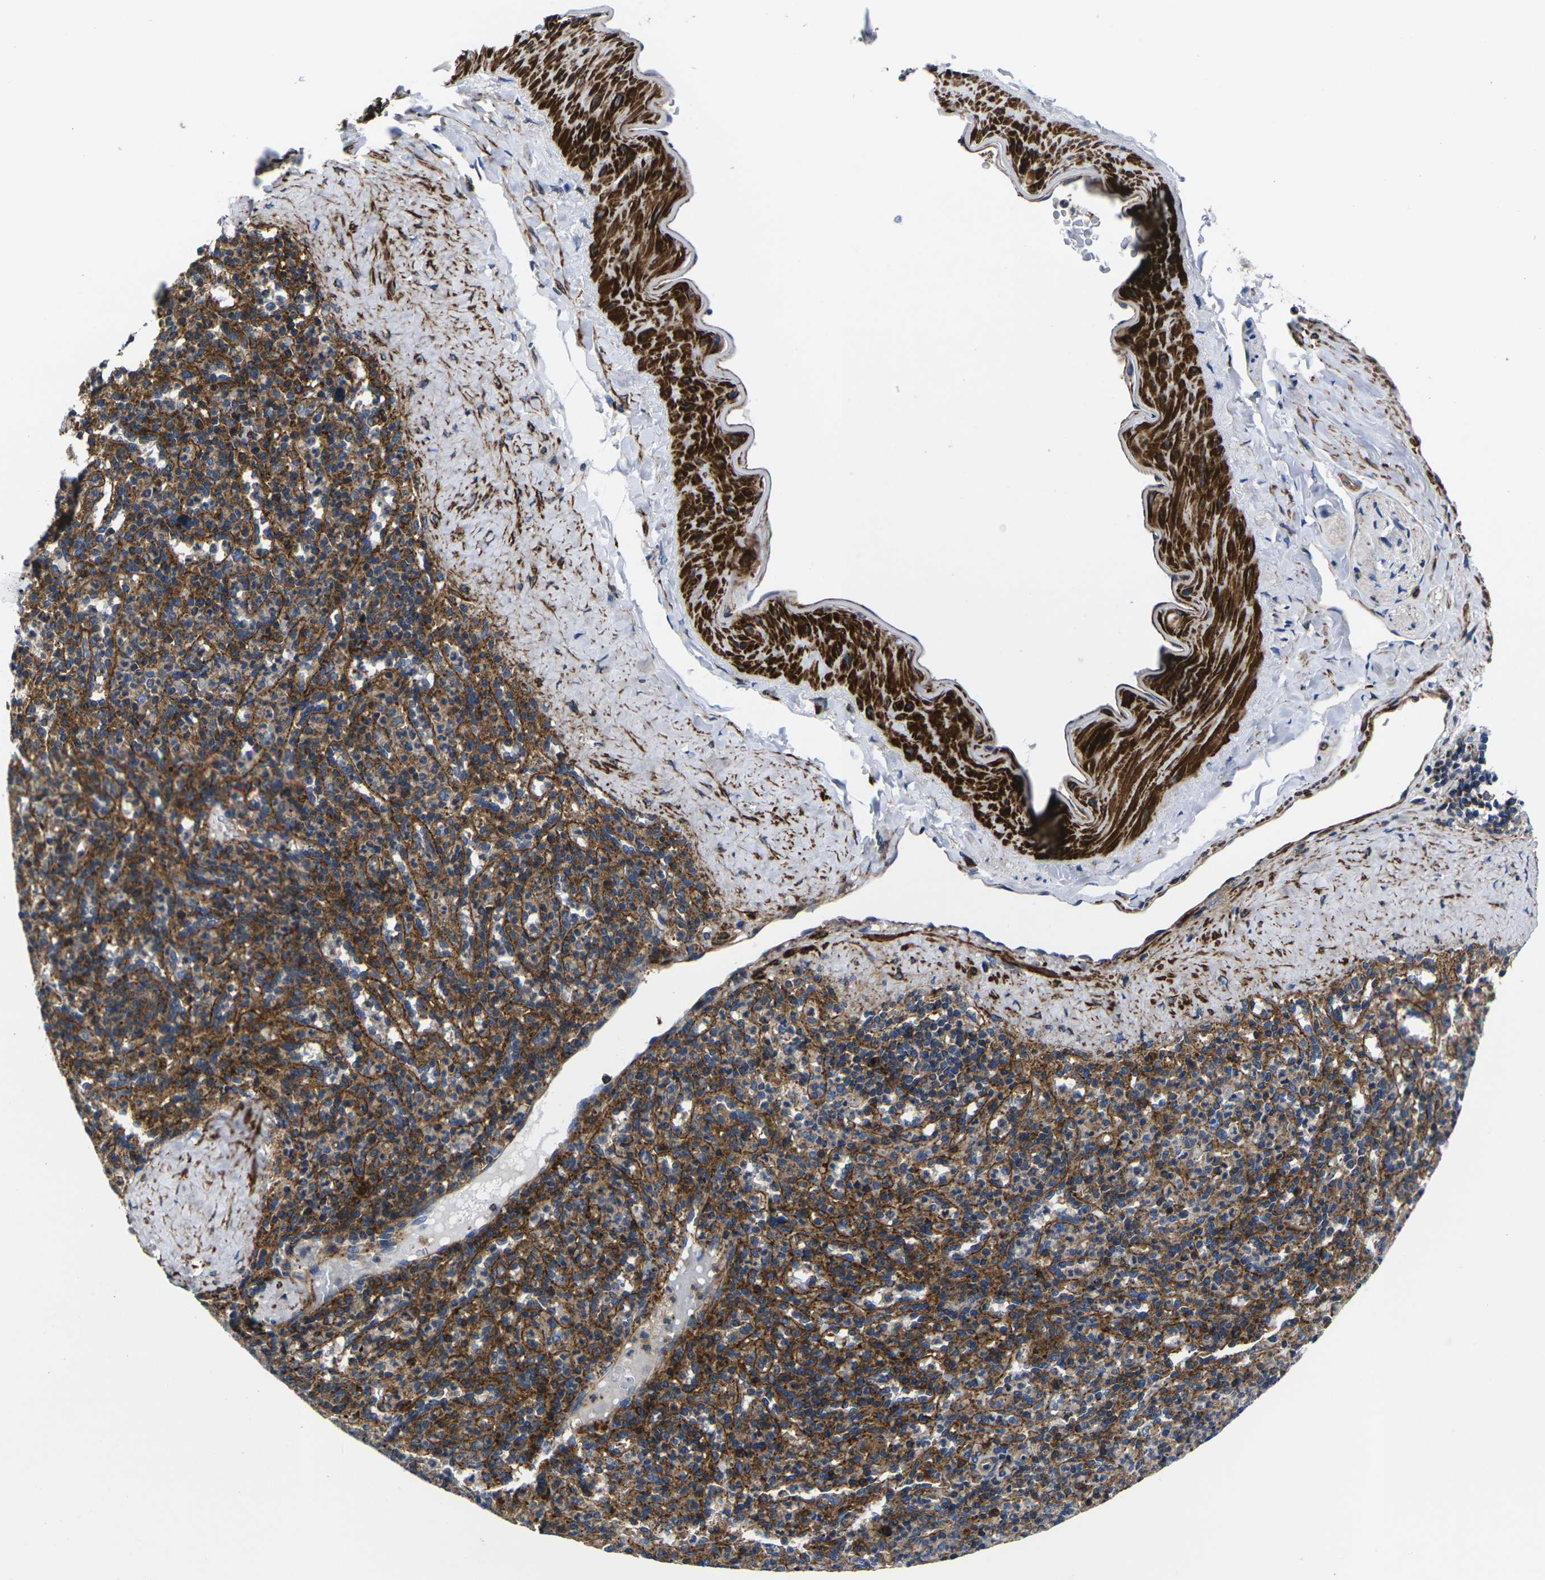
{"staining": {"intensity": "moderate", "quantity": ">75%", "location": "cytoplasmic/membranous"}, "tissue": "spleen", "cell_type": "Cells in red pulp", "image_type": "normal", "snomed": [{"axis": "morphology", "description": "Normal tissue, NOS"}, {"axis": "topography", "description": "Spleen"}], "caption": "Moderate cytoplasmic/membranous protein positivity is seen in approximately >75% of cells in red pulp in spleen. (brown staining indicates protein expression, while blue staining denotes nuclei).", "gene": "GPR4", "patient": {"sex": "male", "age": 36}}